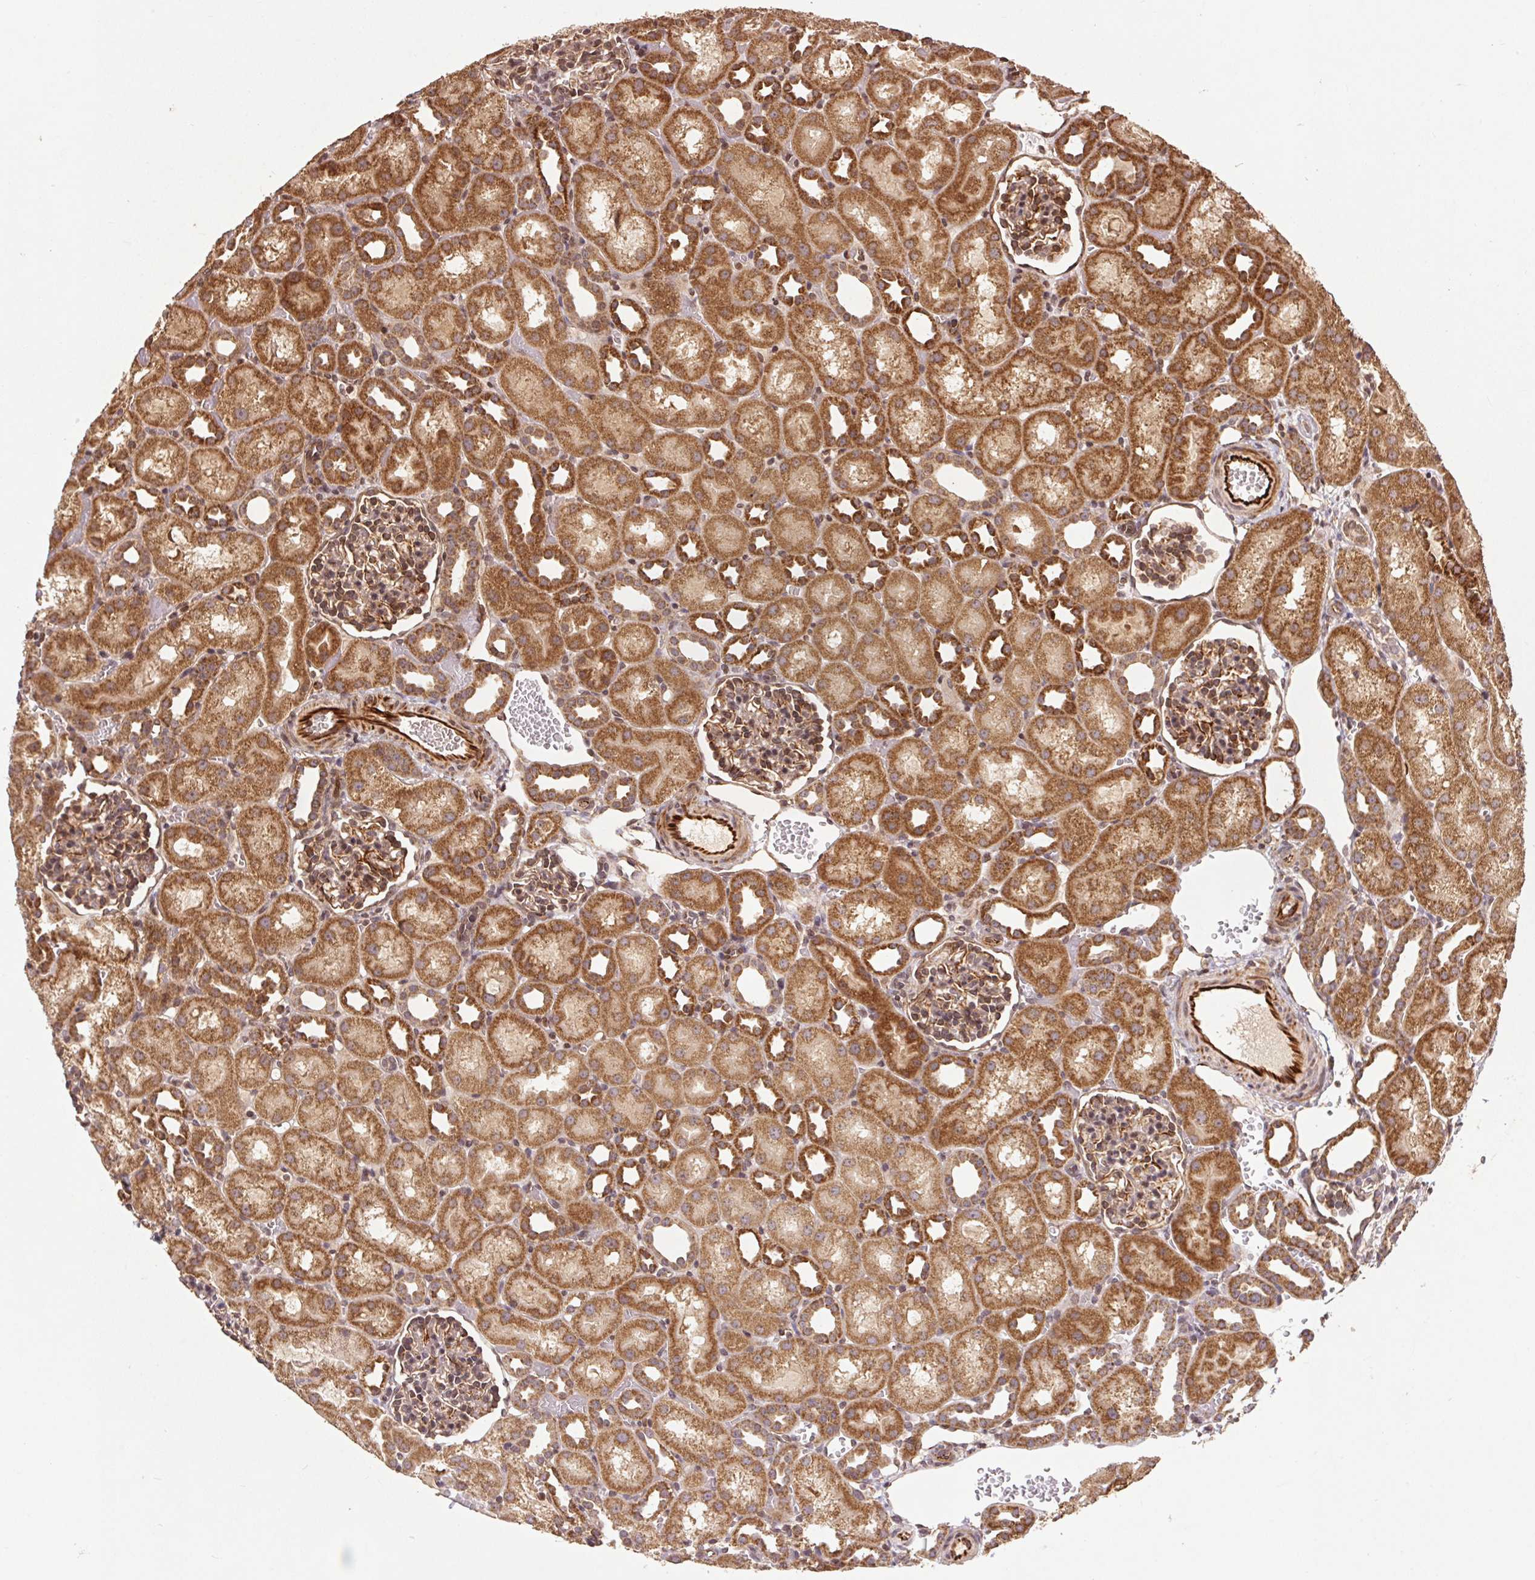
{"staining": {"intensity": "moderate", "quantity": ">75%", "location": "cytoplasmic/membranous"}, "tissue": "kidney", "cell_type": "Cells in glomeruli", "image_type": "normal", "snomed": [{"axis": "morphology", "description": "Normal tissue, NOS"}, {"axis": "topography", "description": "Kidney"}], "caption": "Immunohistochemistry (DAB (3,3'-diaminobenzidine)) staining of unremarkable kidney reveals moderate cytoplasmic/membranous protein positivity in approximately >75% of cells in glomeruli. (Stains: DAB (3,3'-diaminobenzidine) in brown, nuclei in blue, Microscopy: brightfield microscopy at high magnification).", "gene": "SPRED2", "patient": {"sex": "male", "age": 1}}